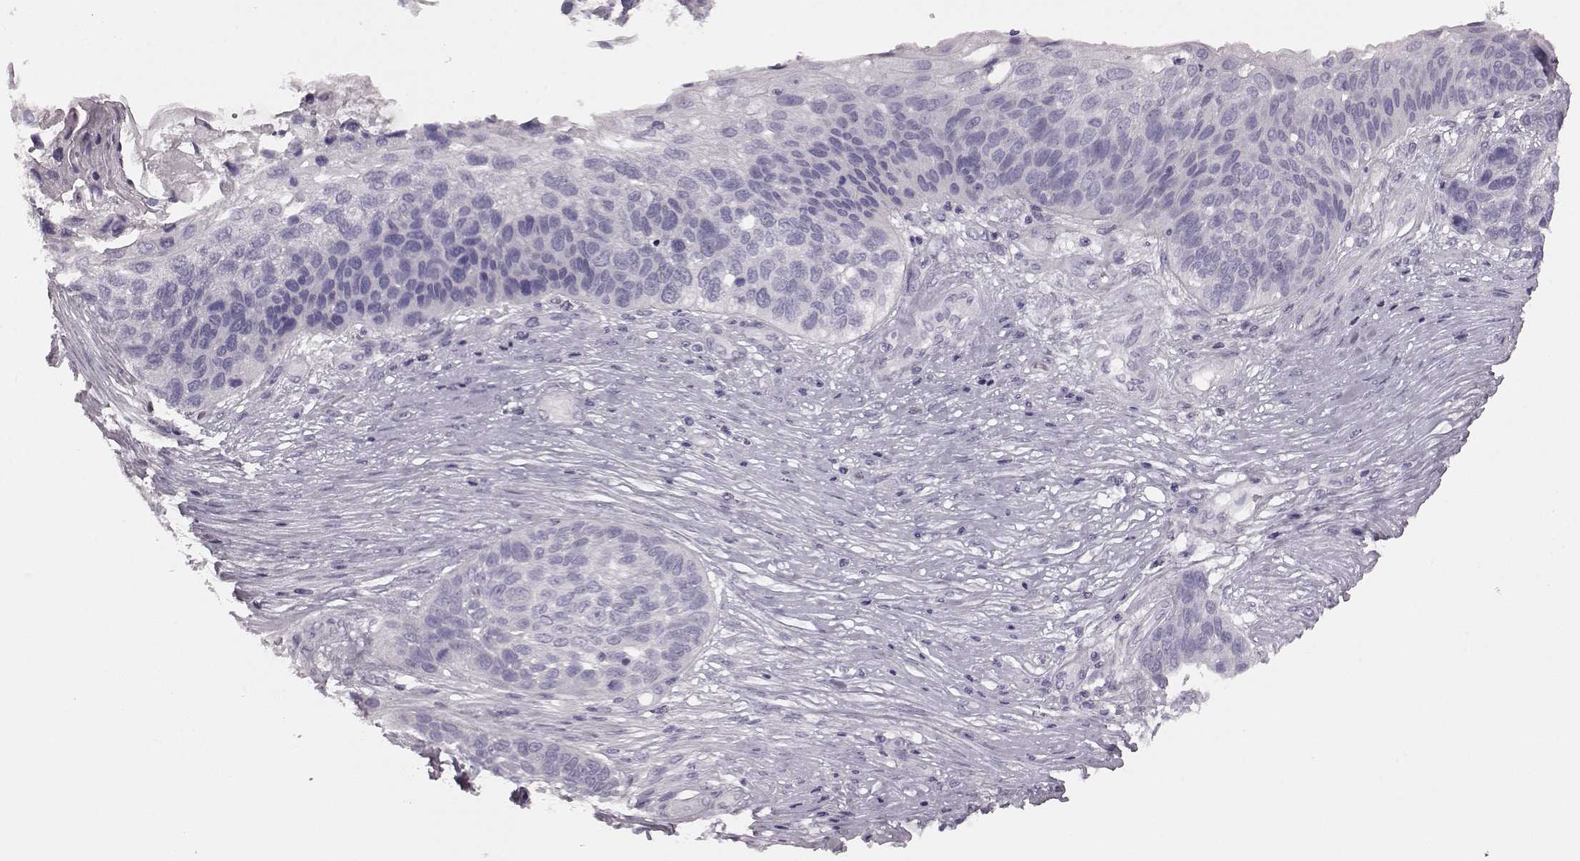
{"staining": {"intensity": "negative", "quantity": "none", "location": "none"}, "tissue": "lung cancer", "cell_type": "Tumor cells", "image_type": "cancer", "snomed": [{"axis": "morphology", "description": "Squamous cell carcinoma, NOS"}, {"axis": "topography", "description": "Lung"}], "caption": "A histopathology image of squamous cell carcinoma (lung) stained for a protein shows no brown staining in tumor cells. (Stains: DAB (3,3'-diaminobenzidine) IHC with hematoxylin counter stain, Microscopy: brightfield microscopy at high magnification).", "gene": "CRYBA2", "patient": {"sex": "male", "age": 69}}